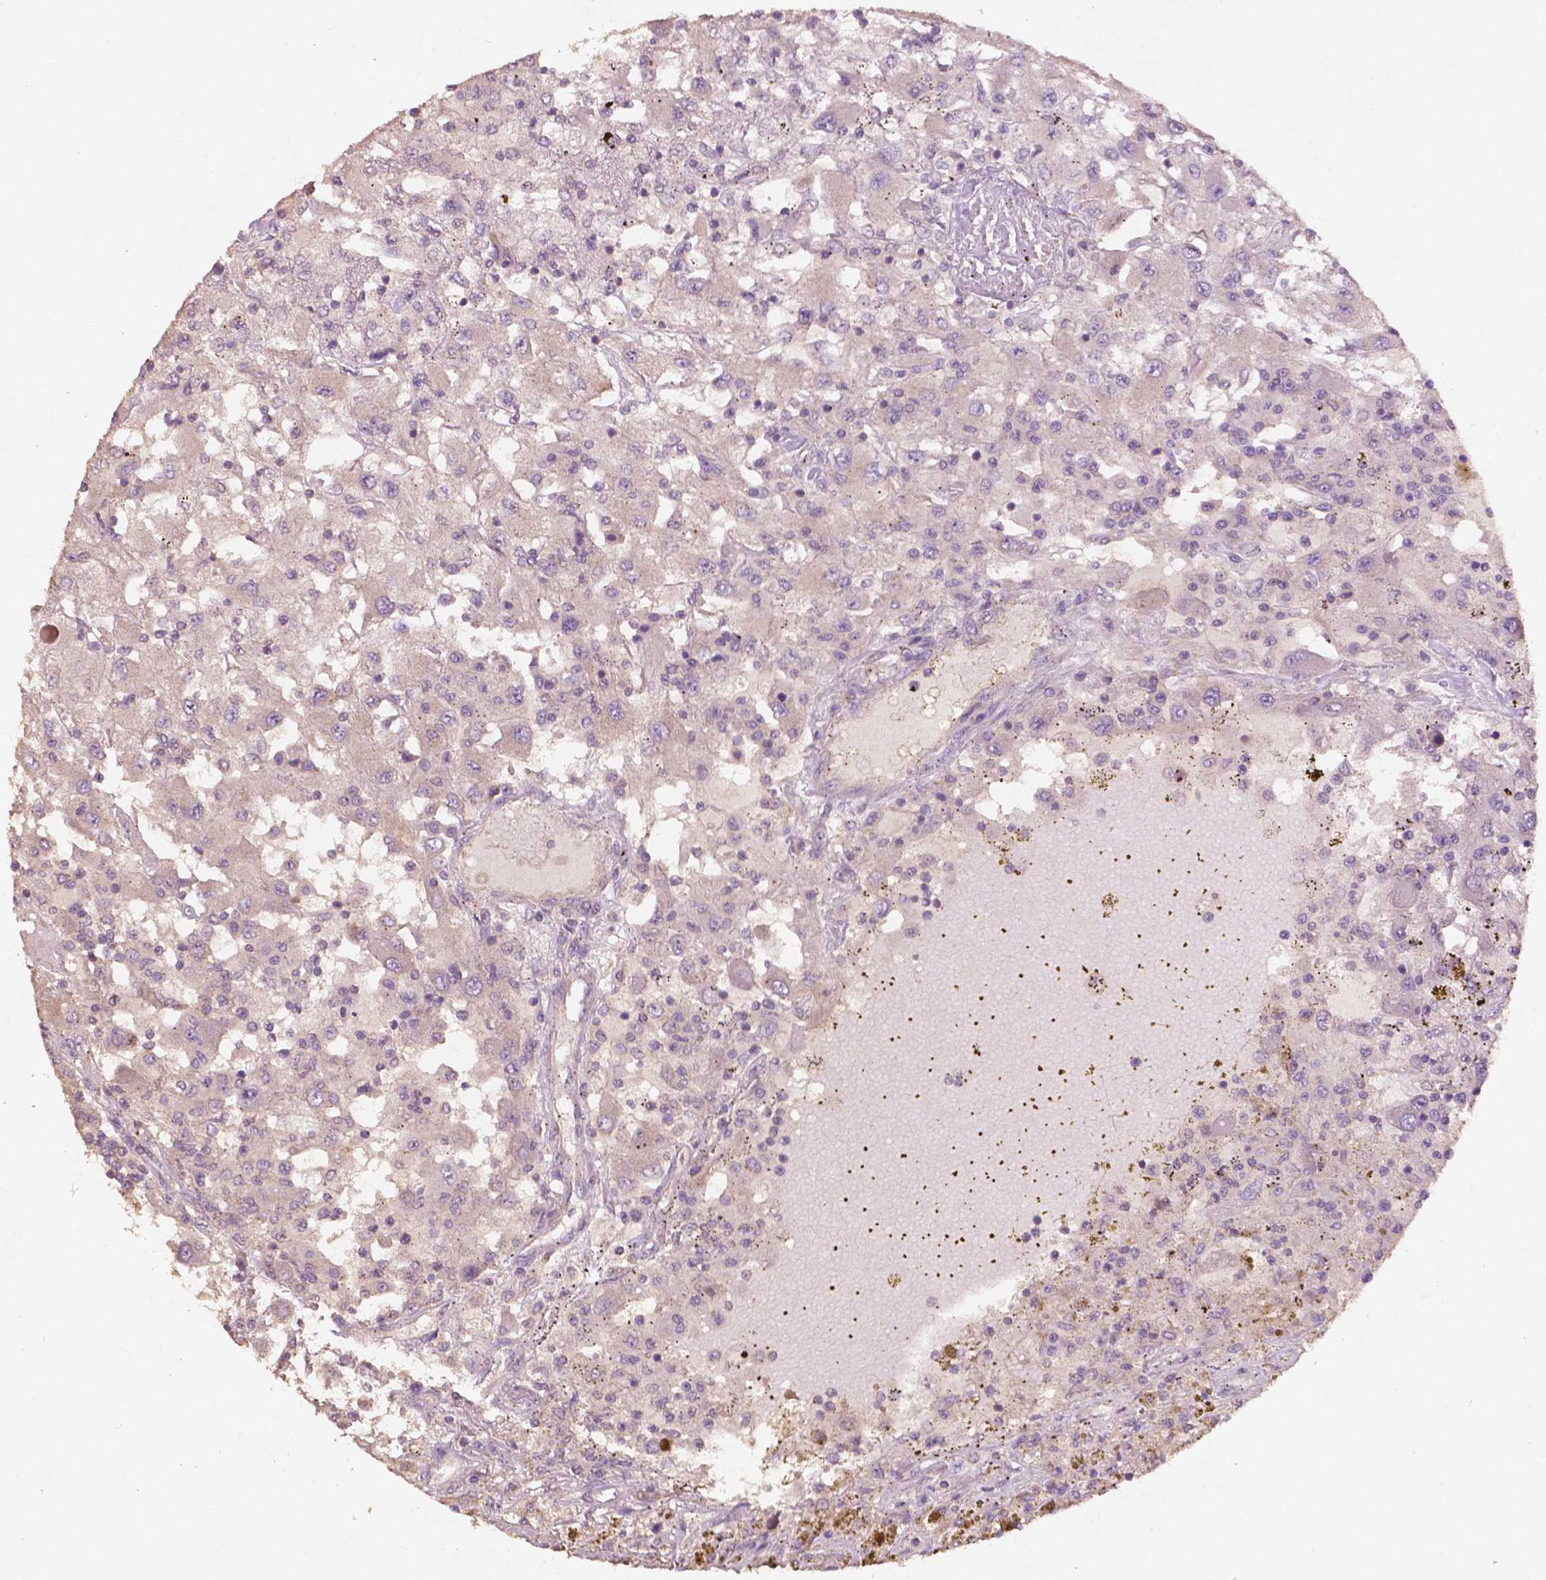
{"staining": {"intensity": "weak", "quantity": "<25%", "location": "cytoplasmic/membranous"}, "tissue": "renal cancer", "cell_type": "Tumor cells", "image_type": "cancer", "snomed": [{"axis": "morphology", "description": "Adenocarcinoma, NOS"}, {"axis": "topography", "description": "Kidney"}], "caption": "The histopathology image reveals no staining of tumor cells in renal cancer (adenocarcinoma).", "gene": "CHPT1", "patient": {"sex": "female", "age": 67}}